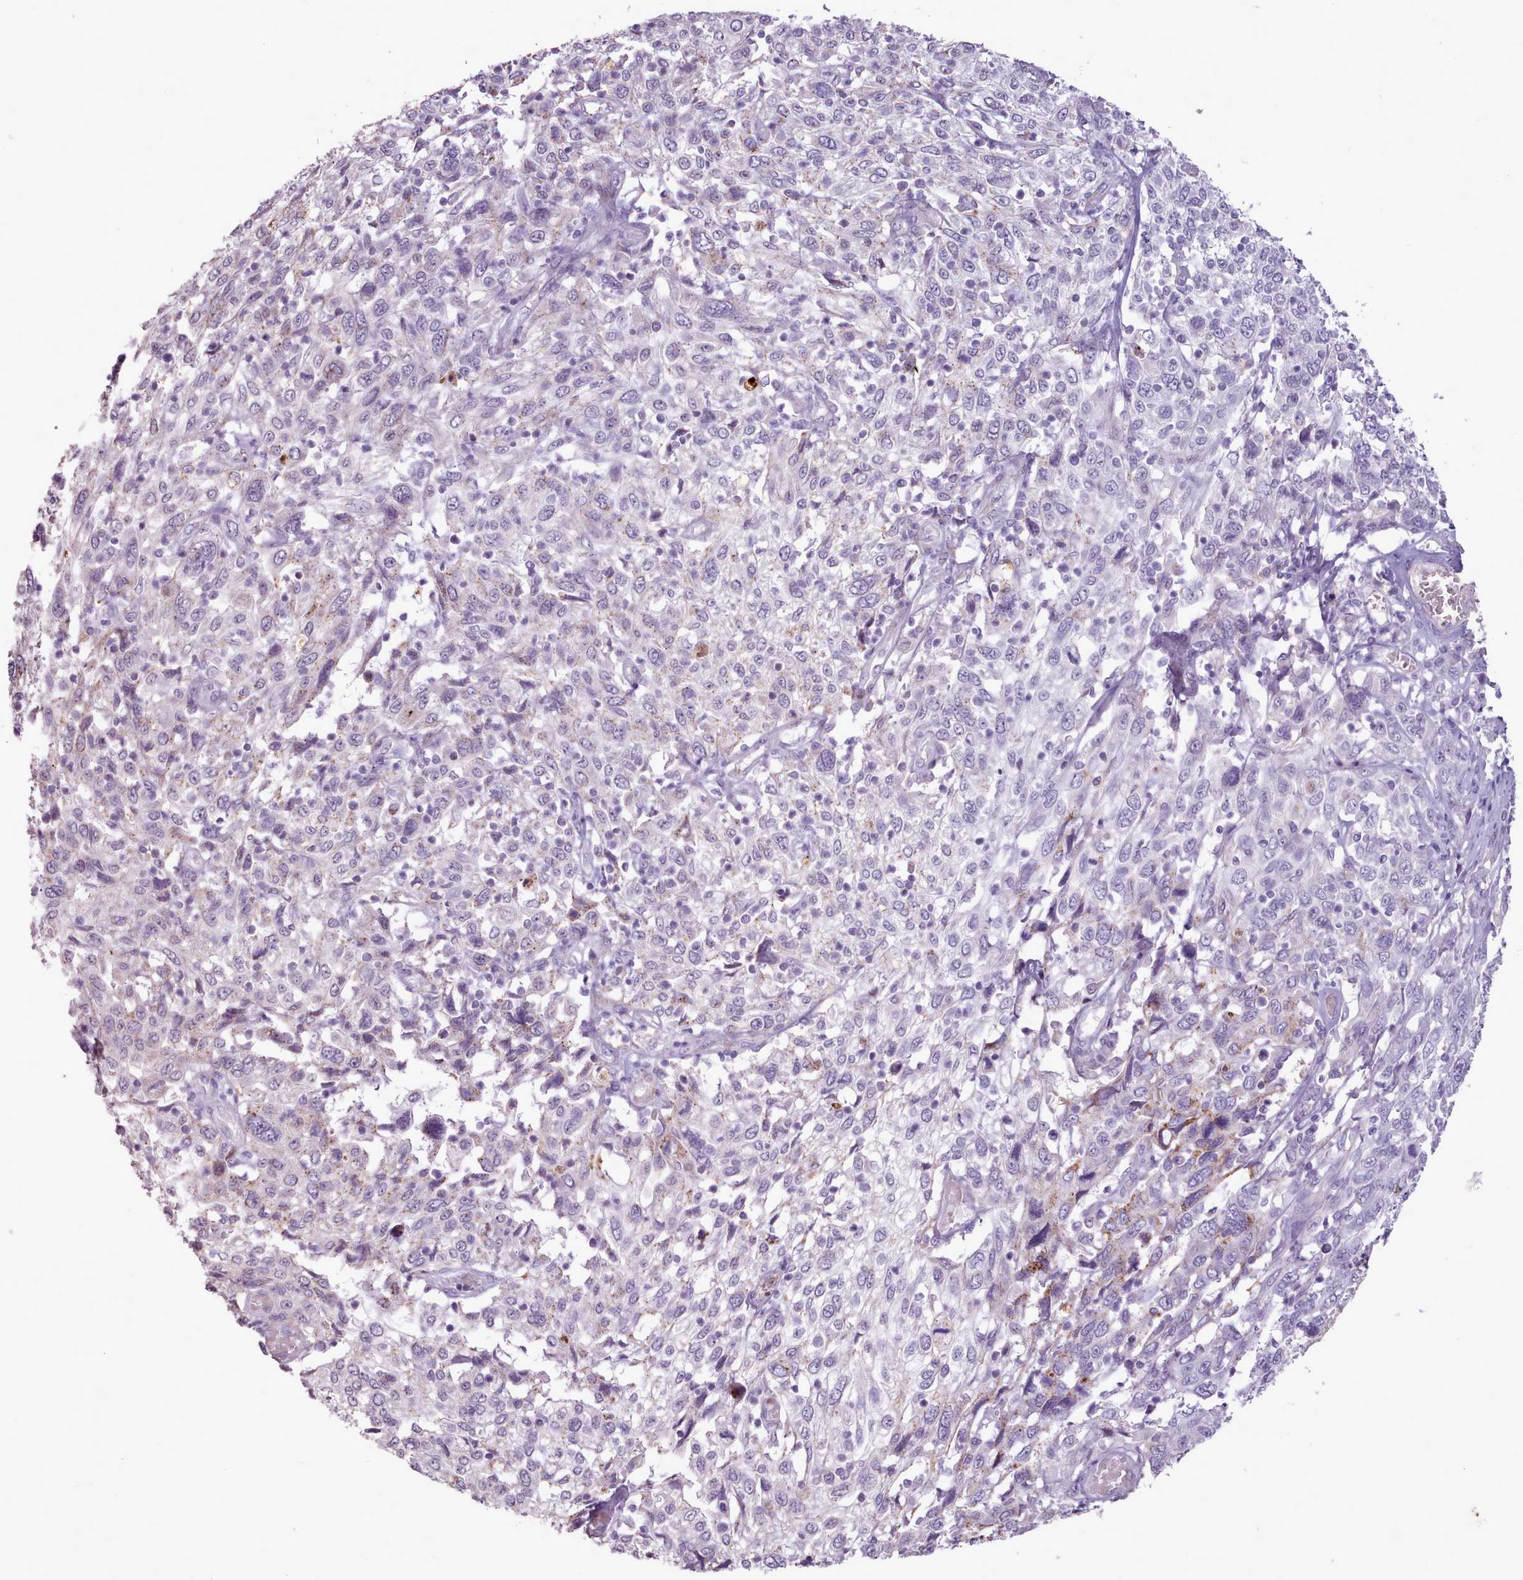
{"staining": {"intensity": "negative", "quantity": "none", "location": "none"}, "tissue": "cervical cancer", "cell_type": "Tumor cells", "image_type": "cancer", "snomed": [{"axis": "morphology", "description": "Squamous cell carcinoma, NOS"}, {"axis": "topography", "description": "Cervix"}], "caption": "DAB immunohistochemical staining of human cervical squamous cell carcinoma demonstrates no significant expression in tumor cells.", "gene": "ATRAID", "patient": {"sex": "female", "age": 46}}